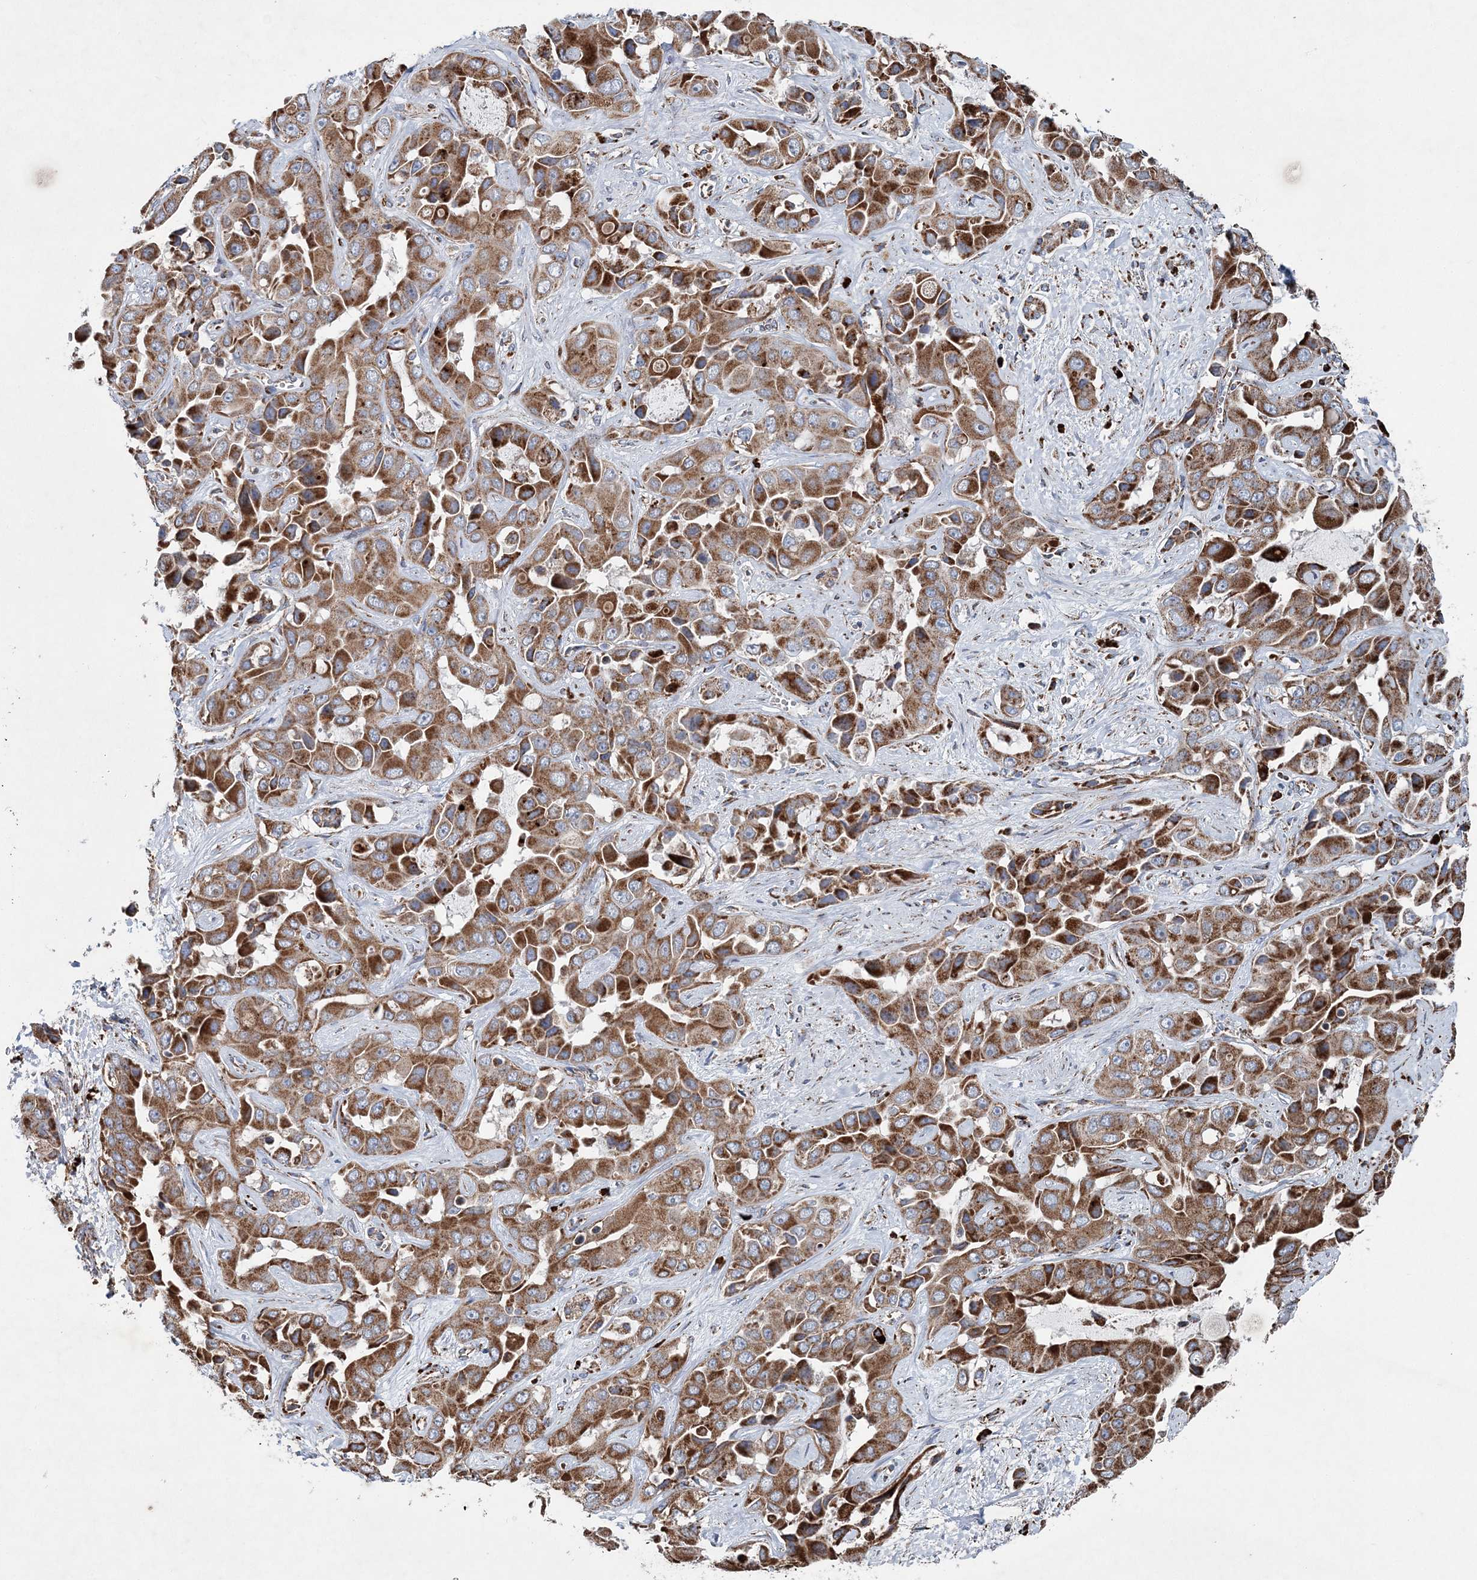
{"staining": {"intensity": "strong", "quantity": ">75%", "location": "cytoplasmic/membranous"}, "tissue": "liver cancer", "cell_type": "Tumor cells", "image_type": "cancer", "snomed": [{"axis": "morphology", "description": "Cholangiocarcinoma"}, {"axis": "topography", "description": "Liver"}], "caption": "Immunohistochemical staining of human cholangiocarcinoma (liver) demonstrates high levels of strong cytoplasmic/membranous protein expression in about >75% of tumor cells.", "gene": "SPAG16", "patient": {"sex": "female", "age": 52}}